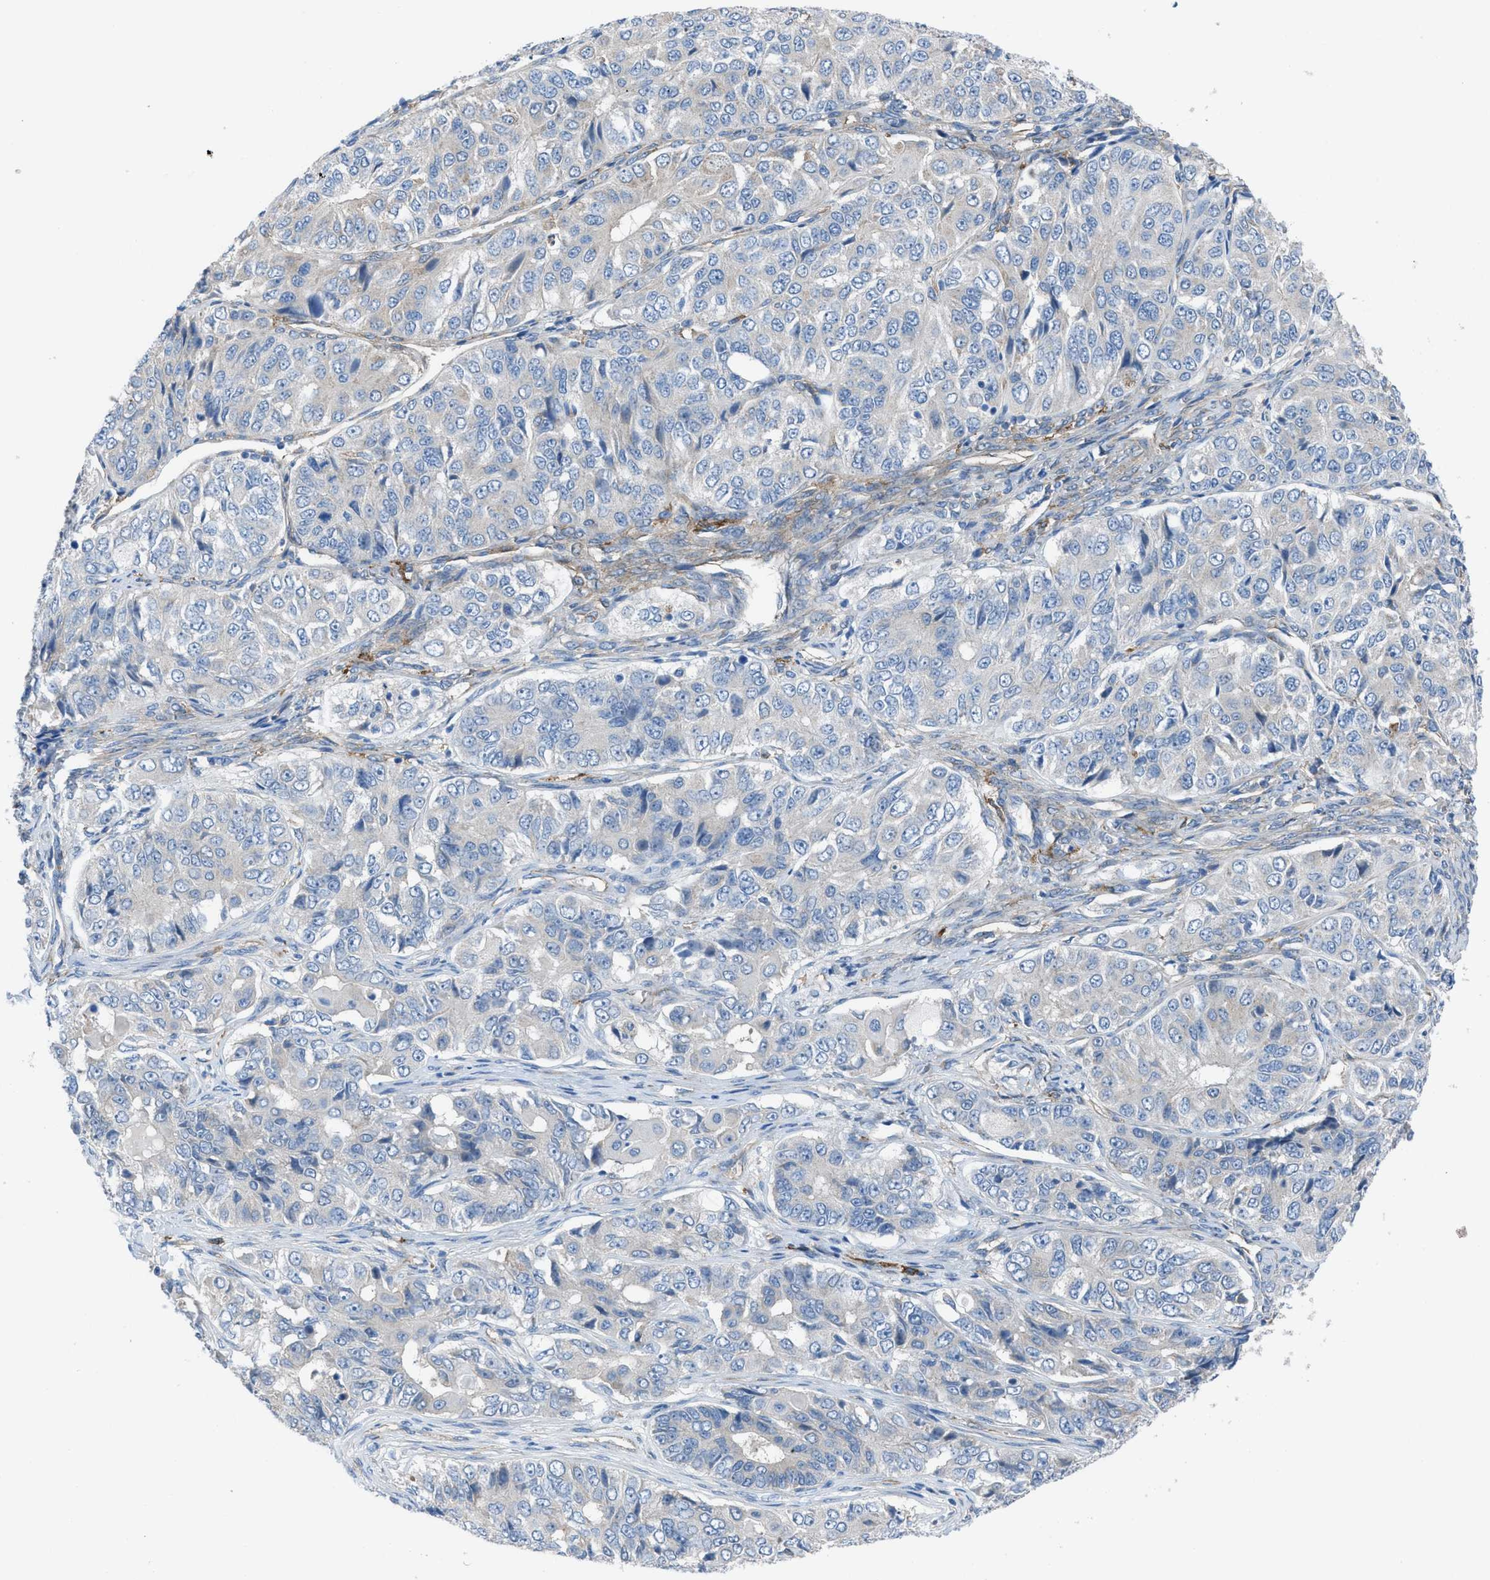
{"staining": {"intensity": "negative", "quantity": "none", "location": "none"}, "tissue": "ovarian cancer", "cell_type": "Tumor cells", "image_type": "cancer", "snomed": [{"axis": "morphology", "description": "Carcinoma, endometroid"}, {"axis": "topography", "description": "Ovary"}], "caption": "Immunohistochemistry (IHC) photomicrograph of neoplastic tissue: endometroid carcinoma (ovarian) stained with DAB (3,3'-diaminobenzidine) exhibits no significant protein expression in tumor cells.", "gene": "EGFR", "patient": {"sex": "female", "age": 51}}